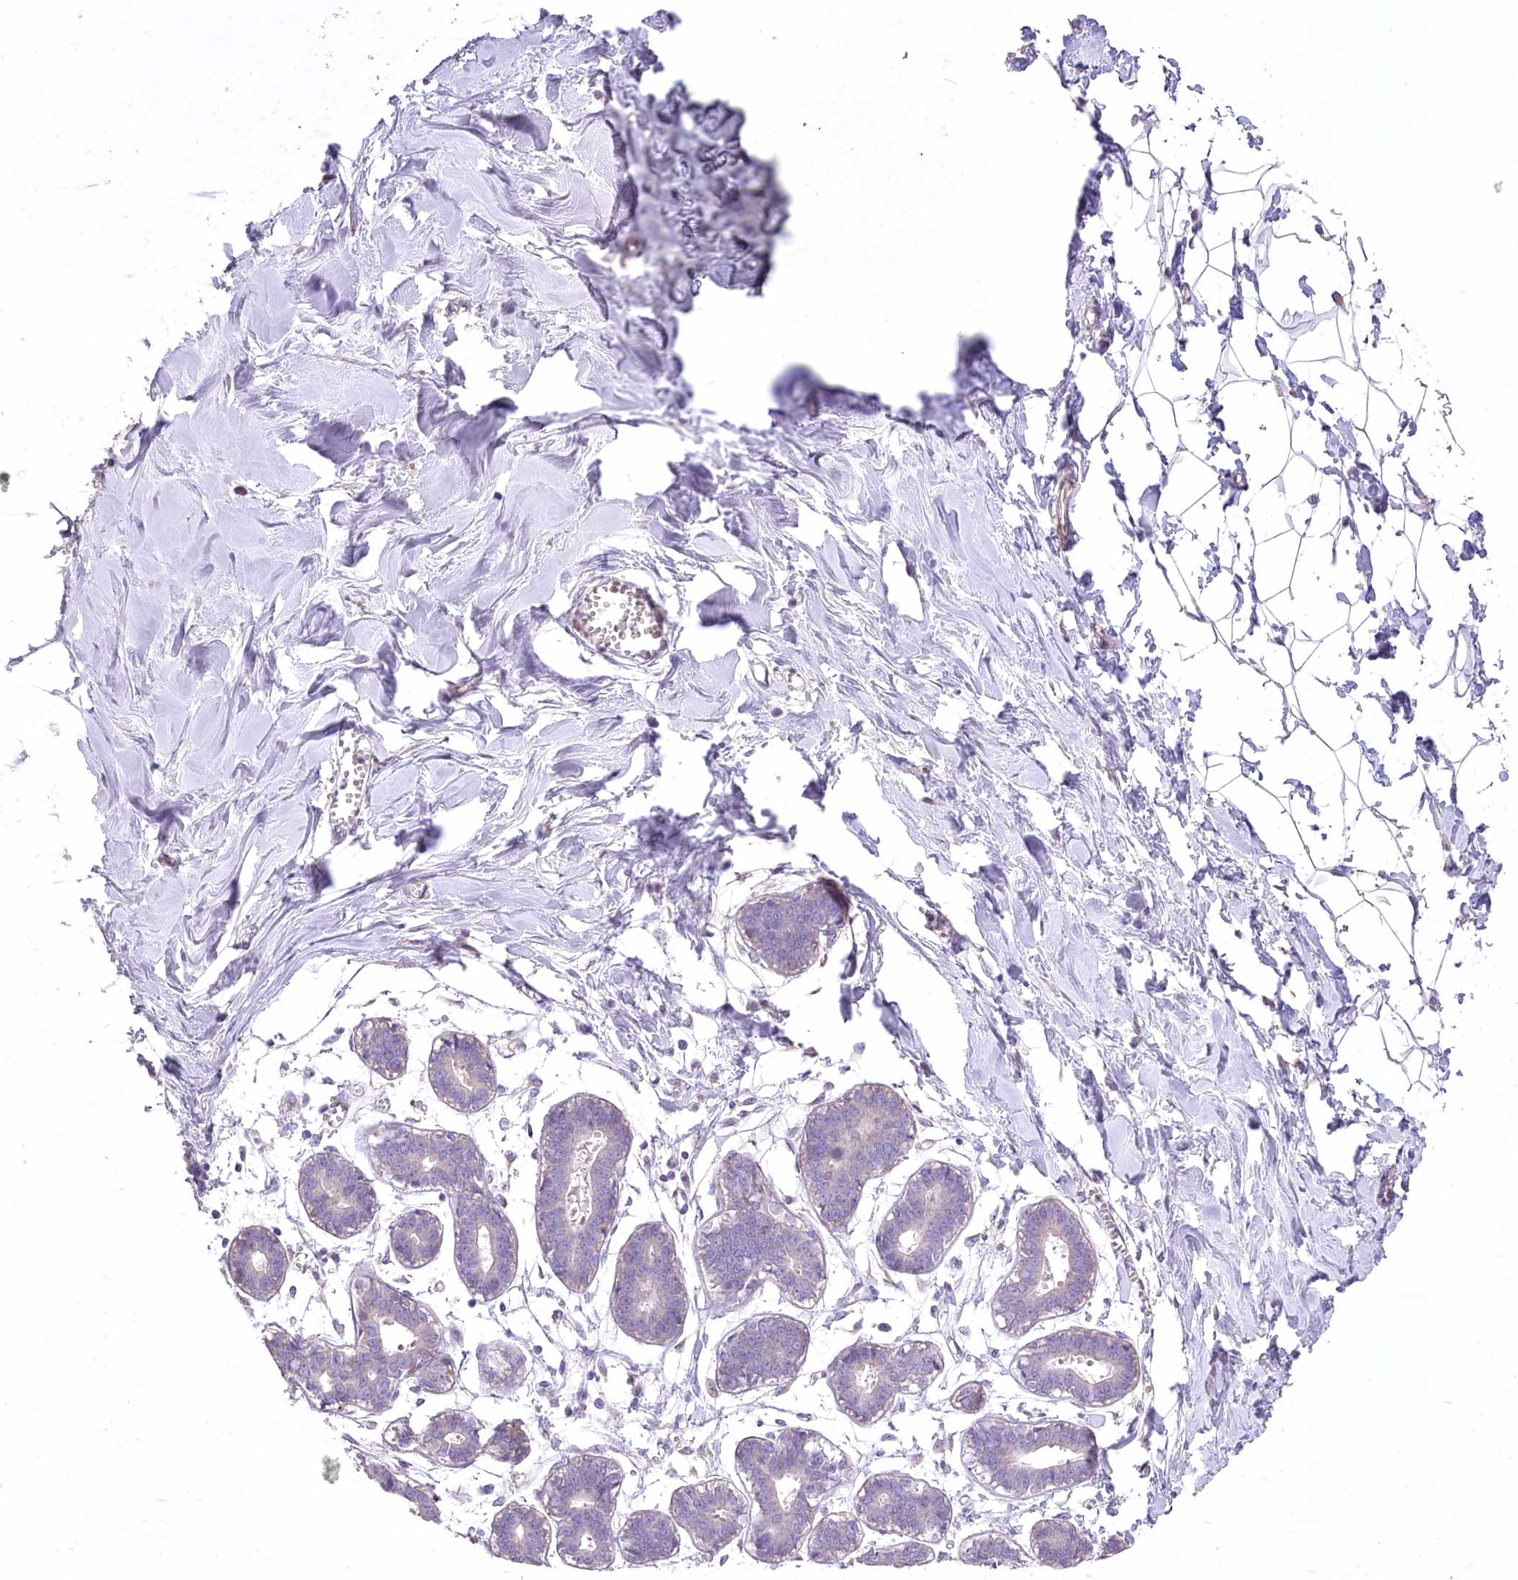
{"staining": {"intensity": "negative", "quantity": "none", "location": "none"}, "tissue": "breast", "cell_type": "Adipocytes", "image_type": "normal", "snomed": [{"axis": "morphology", "description": "Normal tissue, NOS"}, {"axis": "topography", "description": "Breast"}], "caption": "High power microscopy photomicrograph of an immunohistochemistry image of benign breast, revealing no significant expression in adipocytes.", "gene": "ANGPTL3", "patient": {"sex": "female", "age": 27}}